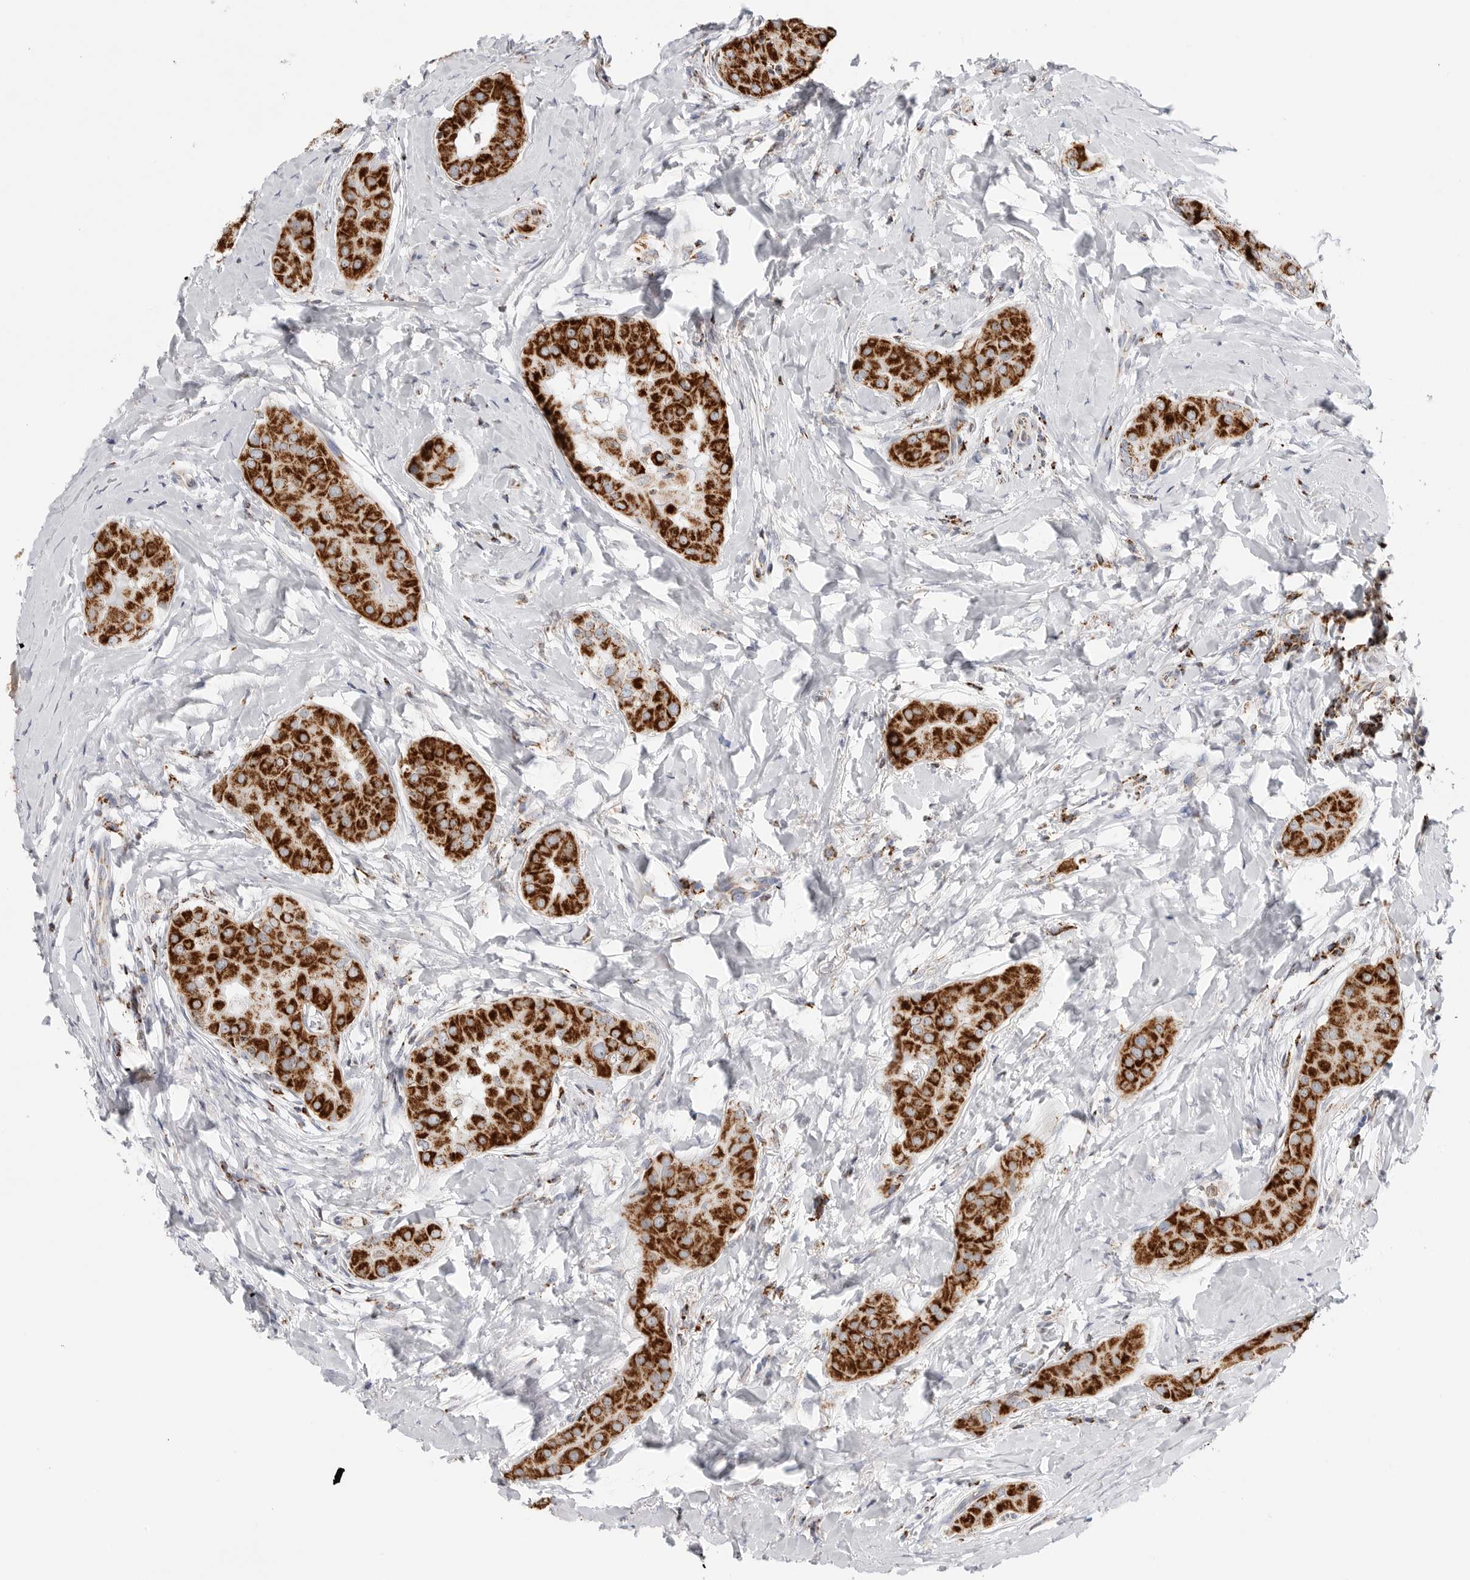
{"staining": {"intensity": "strong", "quantity": ">75%", "location": "cytoplasmic/membranous"}, "tissue": "thyroid cancer", "cell_type": "Tumor cells", "image_type": "cancer", "snomed": [{"axis": "morphology", "description": "Papillary adenocarcinoma, NOS"}, {"axis": "topography", "description": "Thyroid gland"}], "caption": "Protein staining displays strong cytoplasmic/membranous staining in approximately >75% of tumor cells in papillary adenocarcinoma (thyroid).", "gene": "ATP5IF1", "patient": {"sex": "male", "age": 33}}